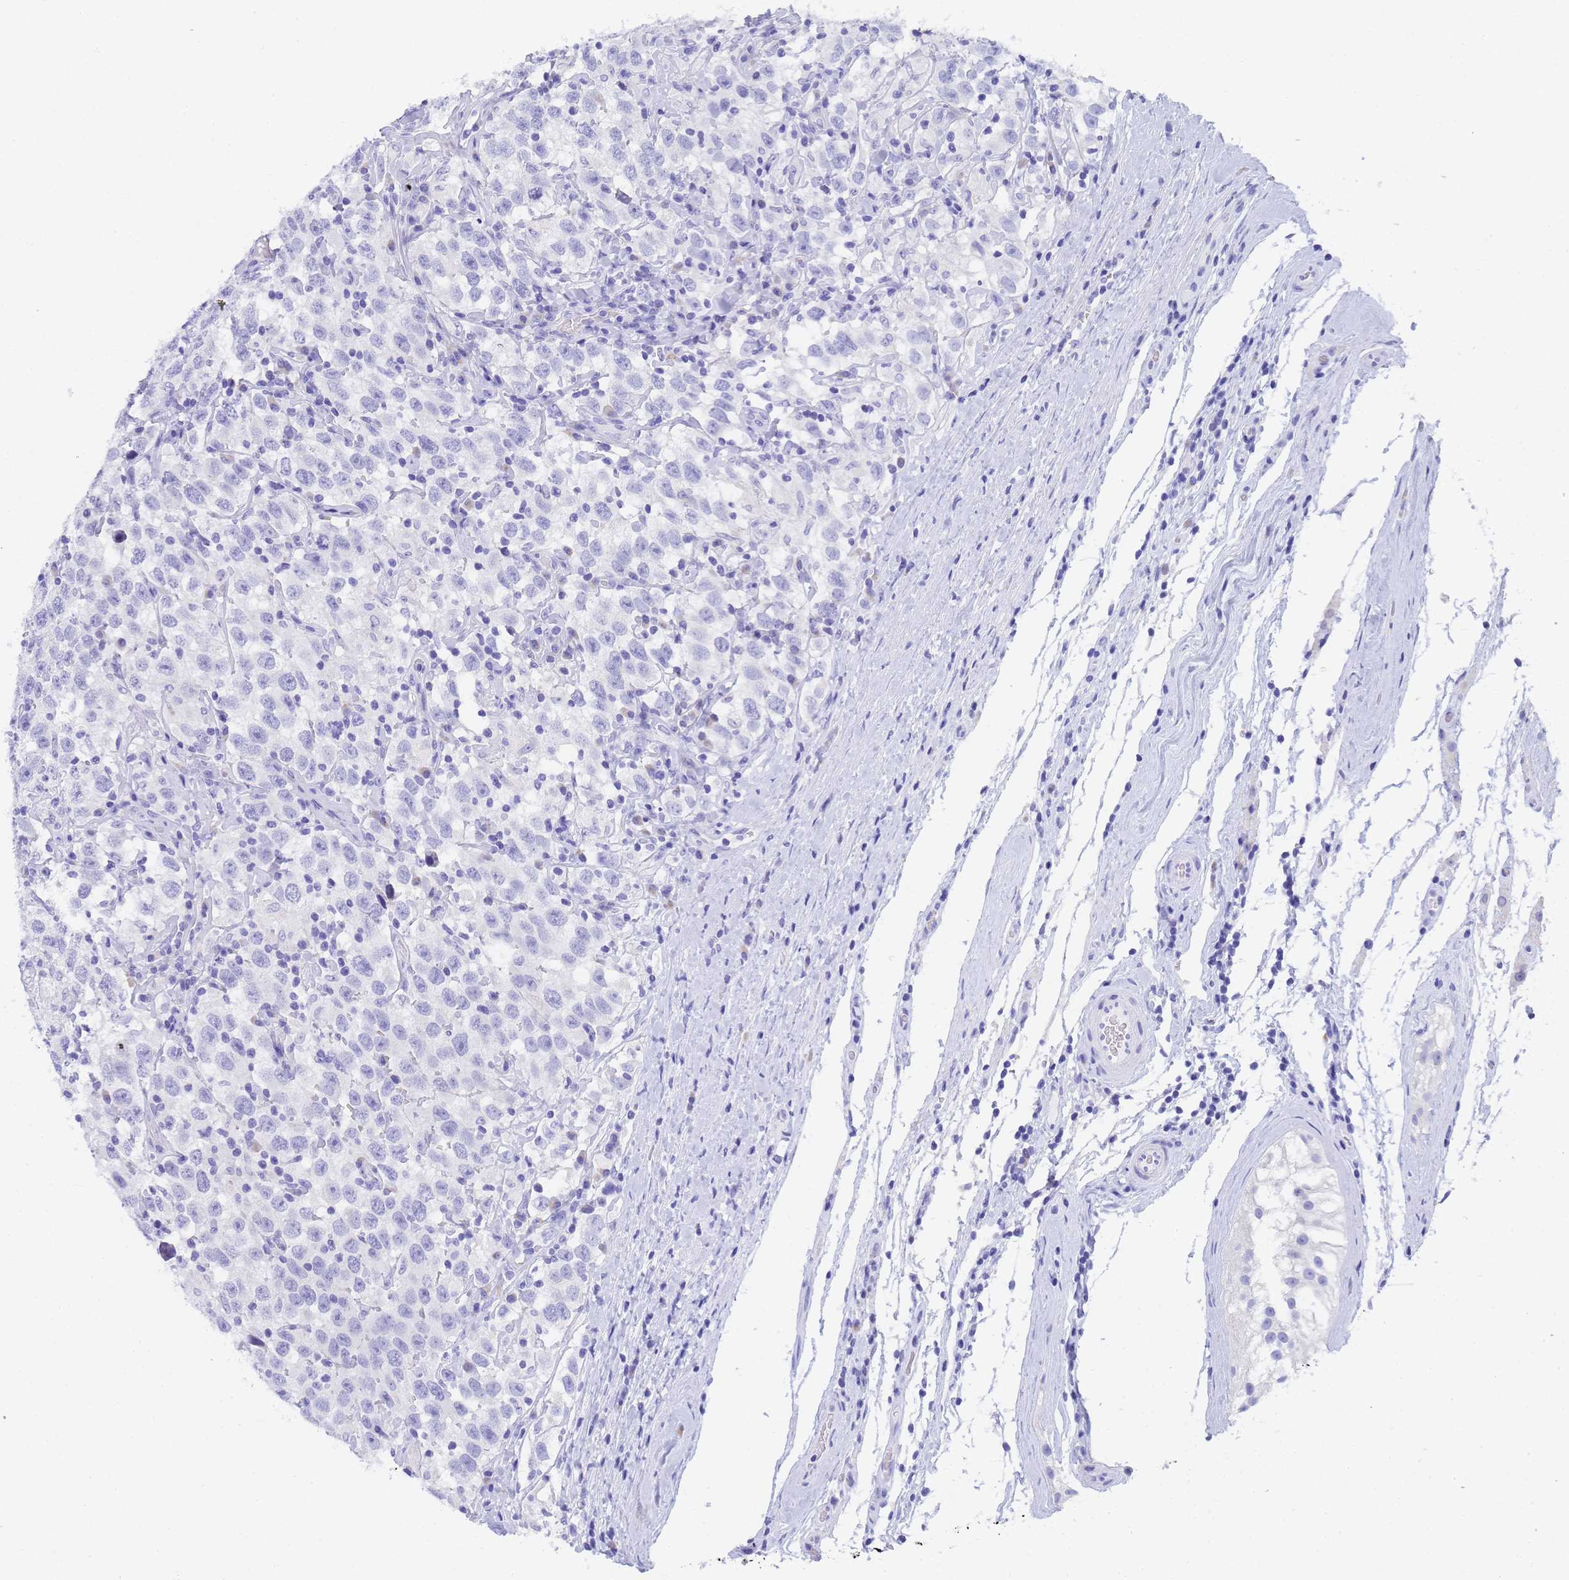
{"staining": {"intensity": "negative", "quantity": "none", "location": "none"}, "tissue": "testis cancer", "cell_type": "Tumor cells", "image_type": "cancer", "snomed": [{"axis": "morphology", "description": "Seminoma, NOS"}, {"axis": "topography", "description": "Testis"}], "caption": "There is no significant expression in tumor cells of testis cancer. The staining is performed using DAB brown chromogen with nuclei counter-stained in using hematoxylin.", "gene": "STATH", "patient": {"sex": "male", "age": 41}}